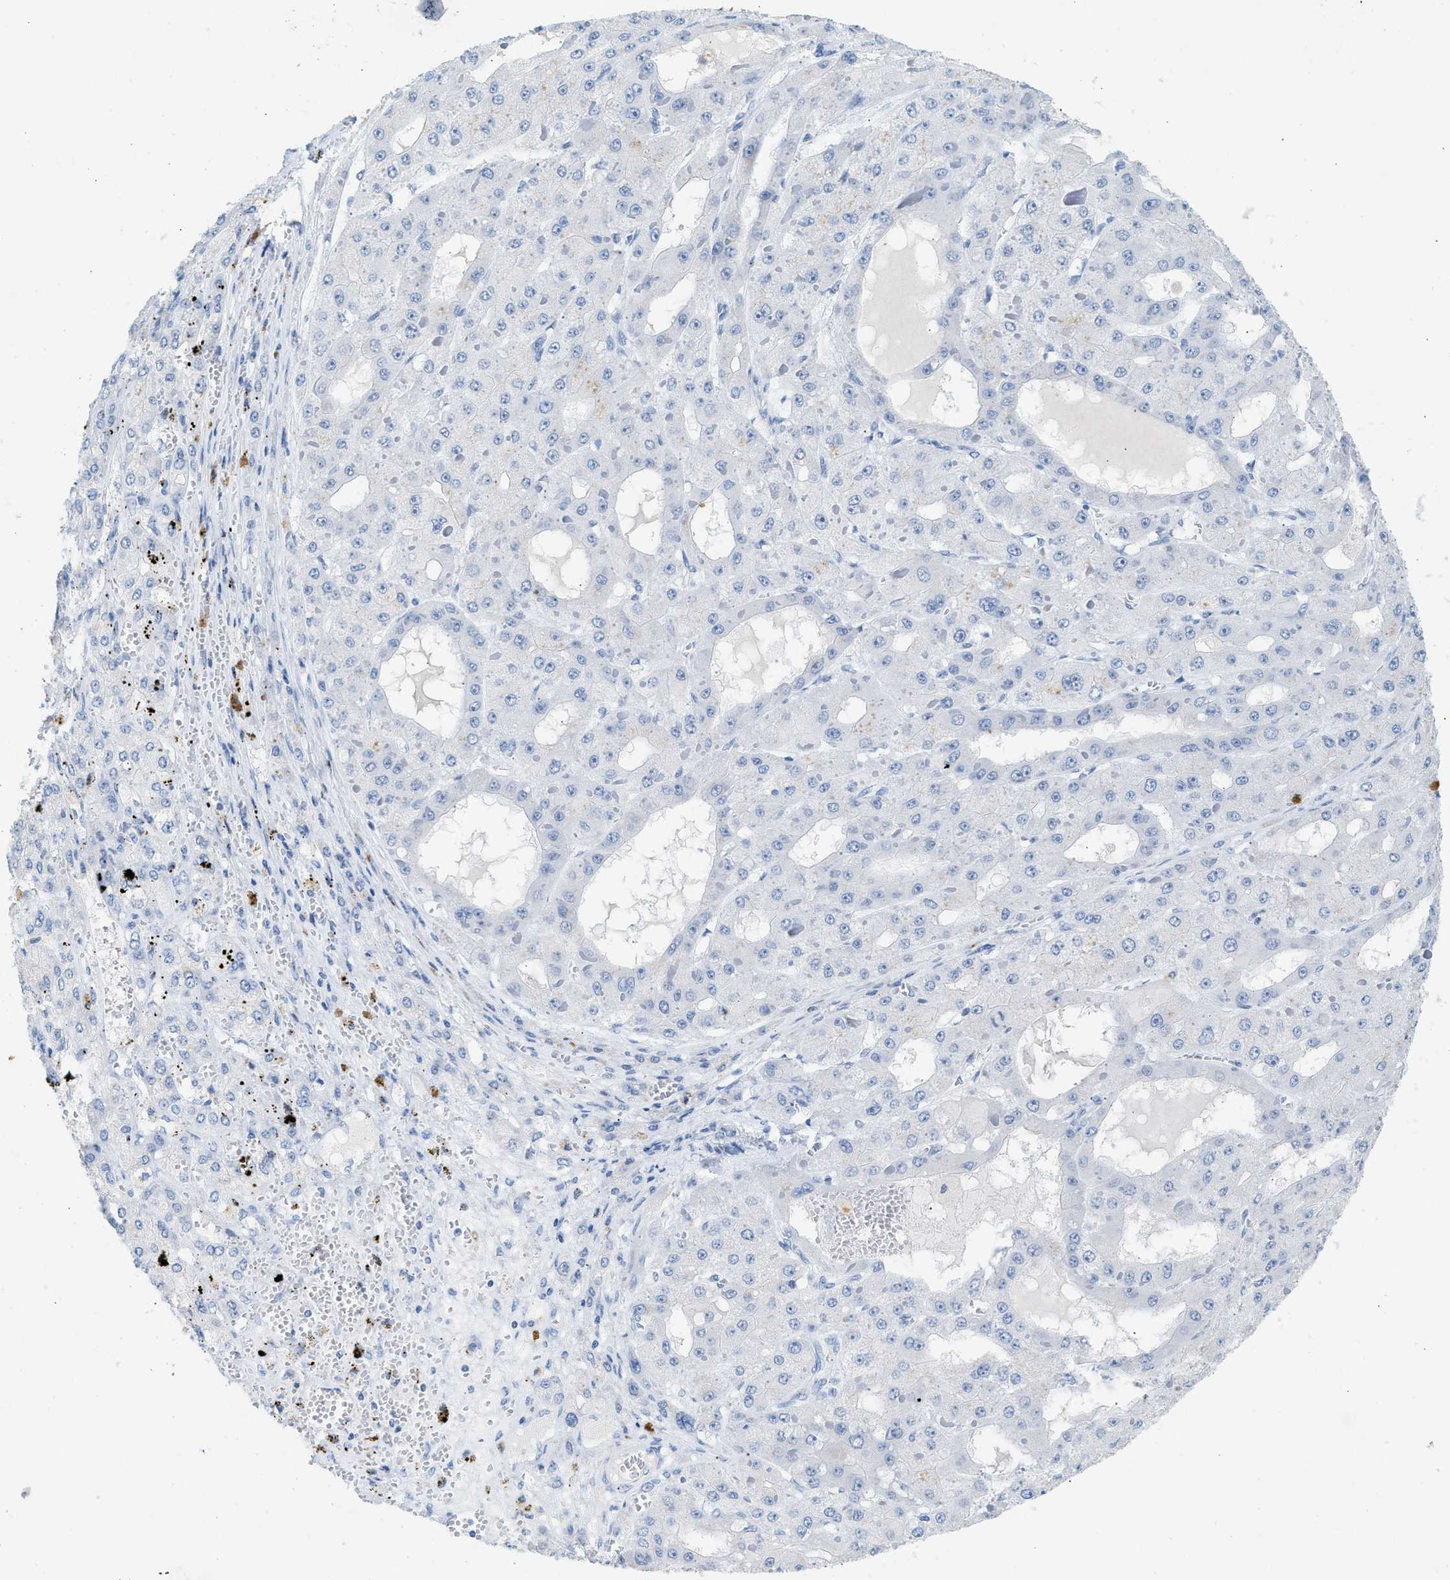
{"staining": {"intensity": "negative", "quantity": "none", "location": "none"}, "tissue": "liver cancer", "cell_type": "Tumor cells", "image_type": "cancer", "snomed": [{"axis": "morphology", "description": "Carcinoma, Hepatocellular, NOS"}, {"axis": "topography", "description": "Liver"}], "caption": "Tumor cells show no significant protein positivity in liver cancer (hepatocellular carcinoma).", "gene": "HHATL", "patient": {"sex": "female", "age": 73}}